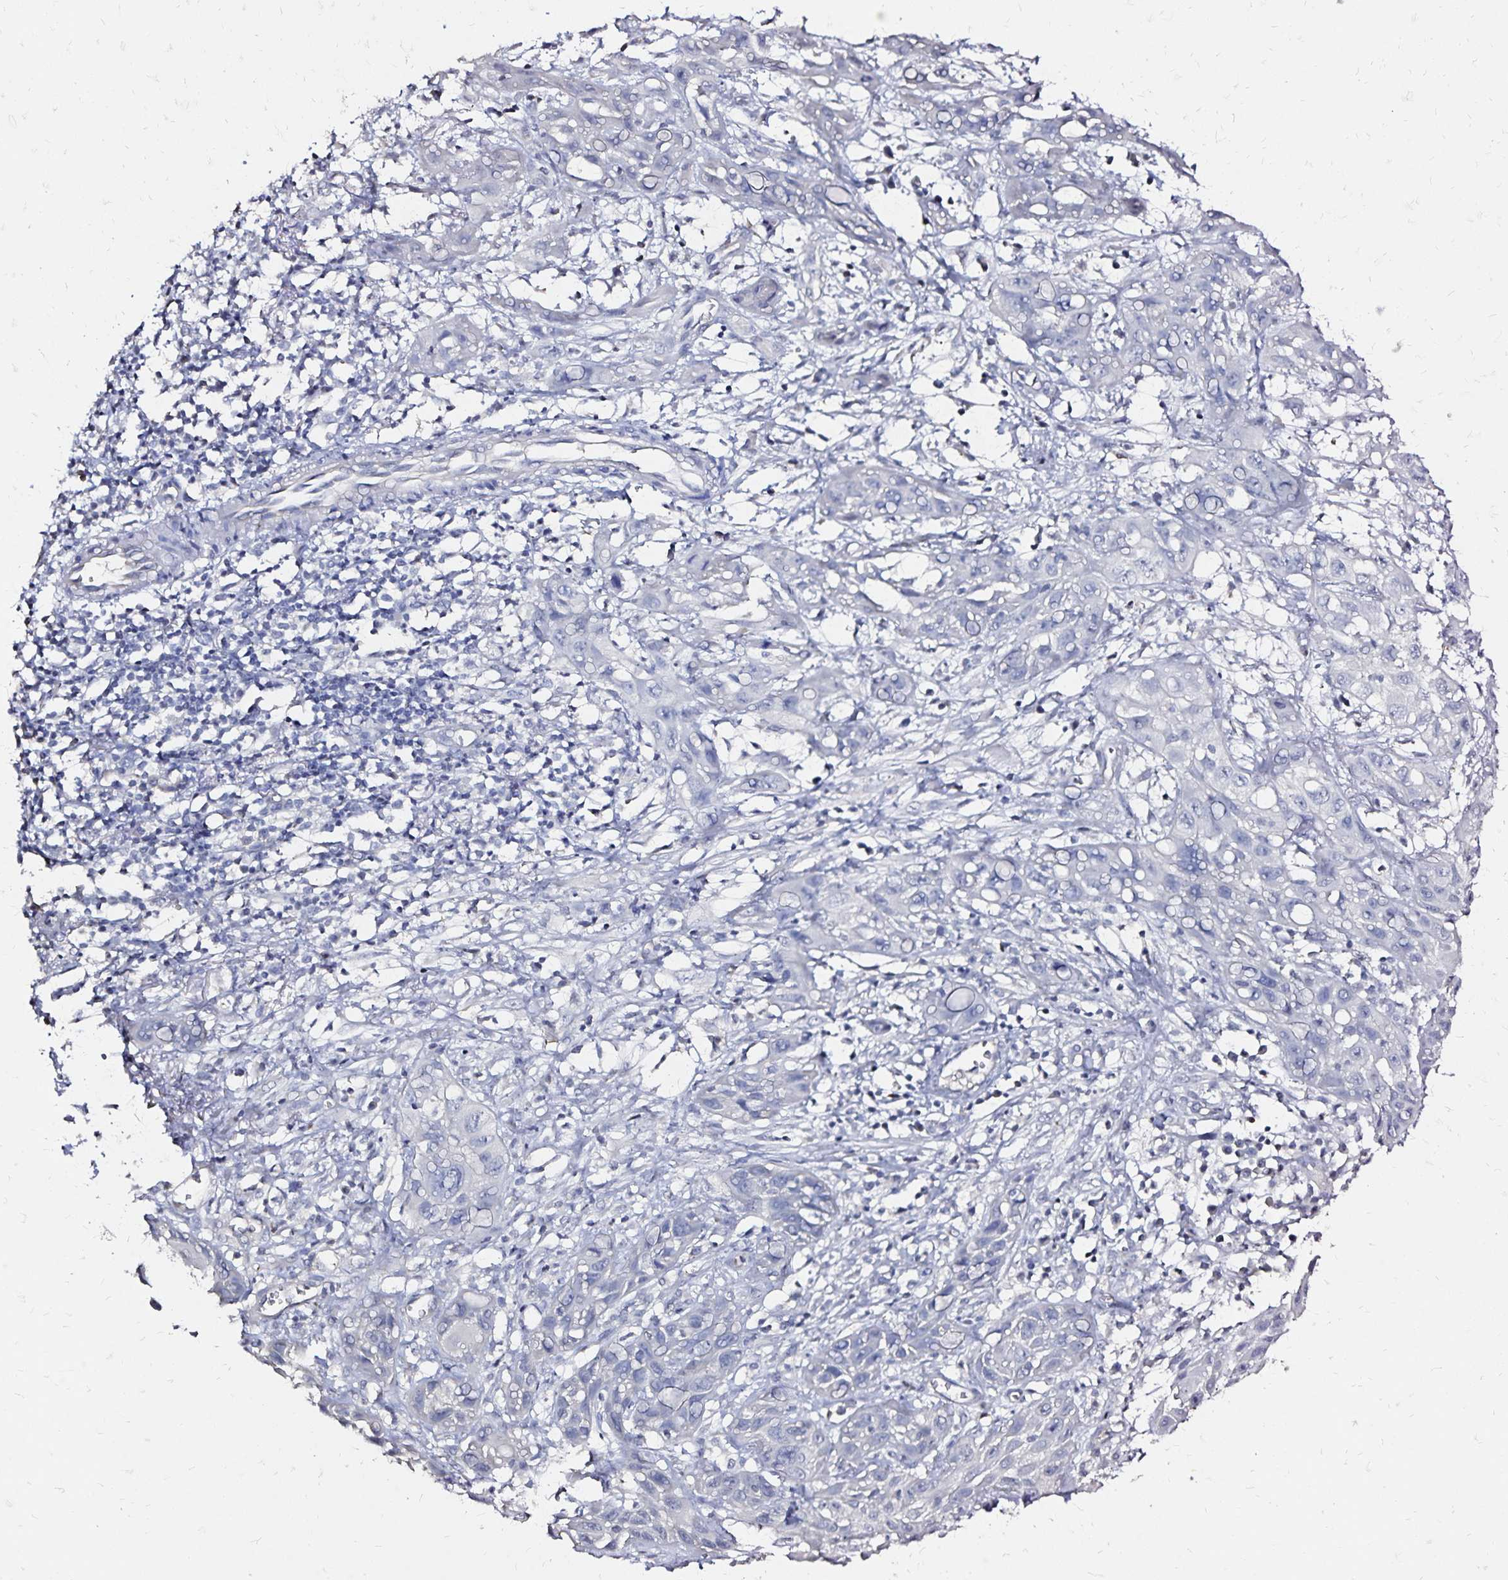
{"staining": {"intensity": "negative", "quantity": "none", "location": "none"}, "tissue": "skin cancer", "cell_type": "Tumor cells", "image_type": "cancer", "snomed": [{"axis": "morphology", "description": "Squamous cell carcinoma, NOS"}, {"axis": "topography", "description": "Skin"}, {"axis": "topography", "description": "Vulva"}], "caption": "A high-resolution histopathology image shows immunohistochemistry (IHC) staining of skin squamous cell carcinoma, which exhibits no significant staining in tumor cells.", "gene": "SLC5A1", "patient": {"sex": "female", "age": 71}}